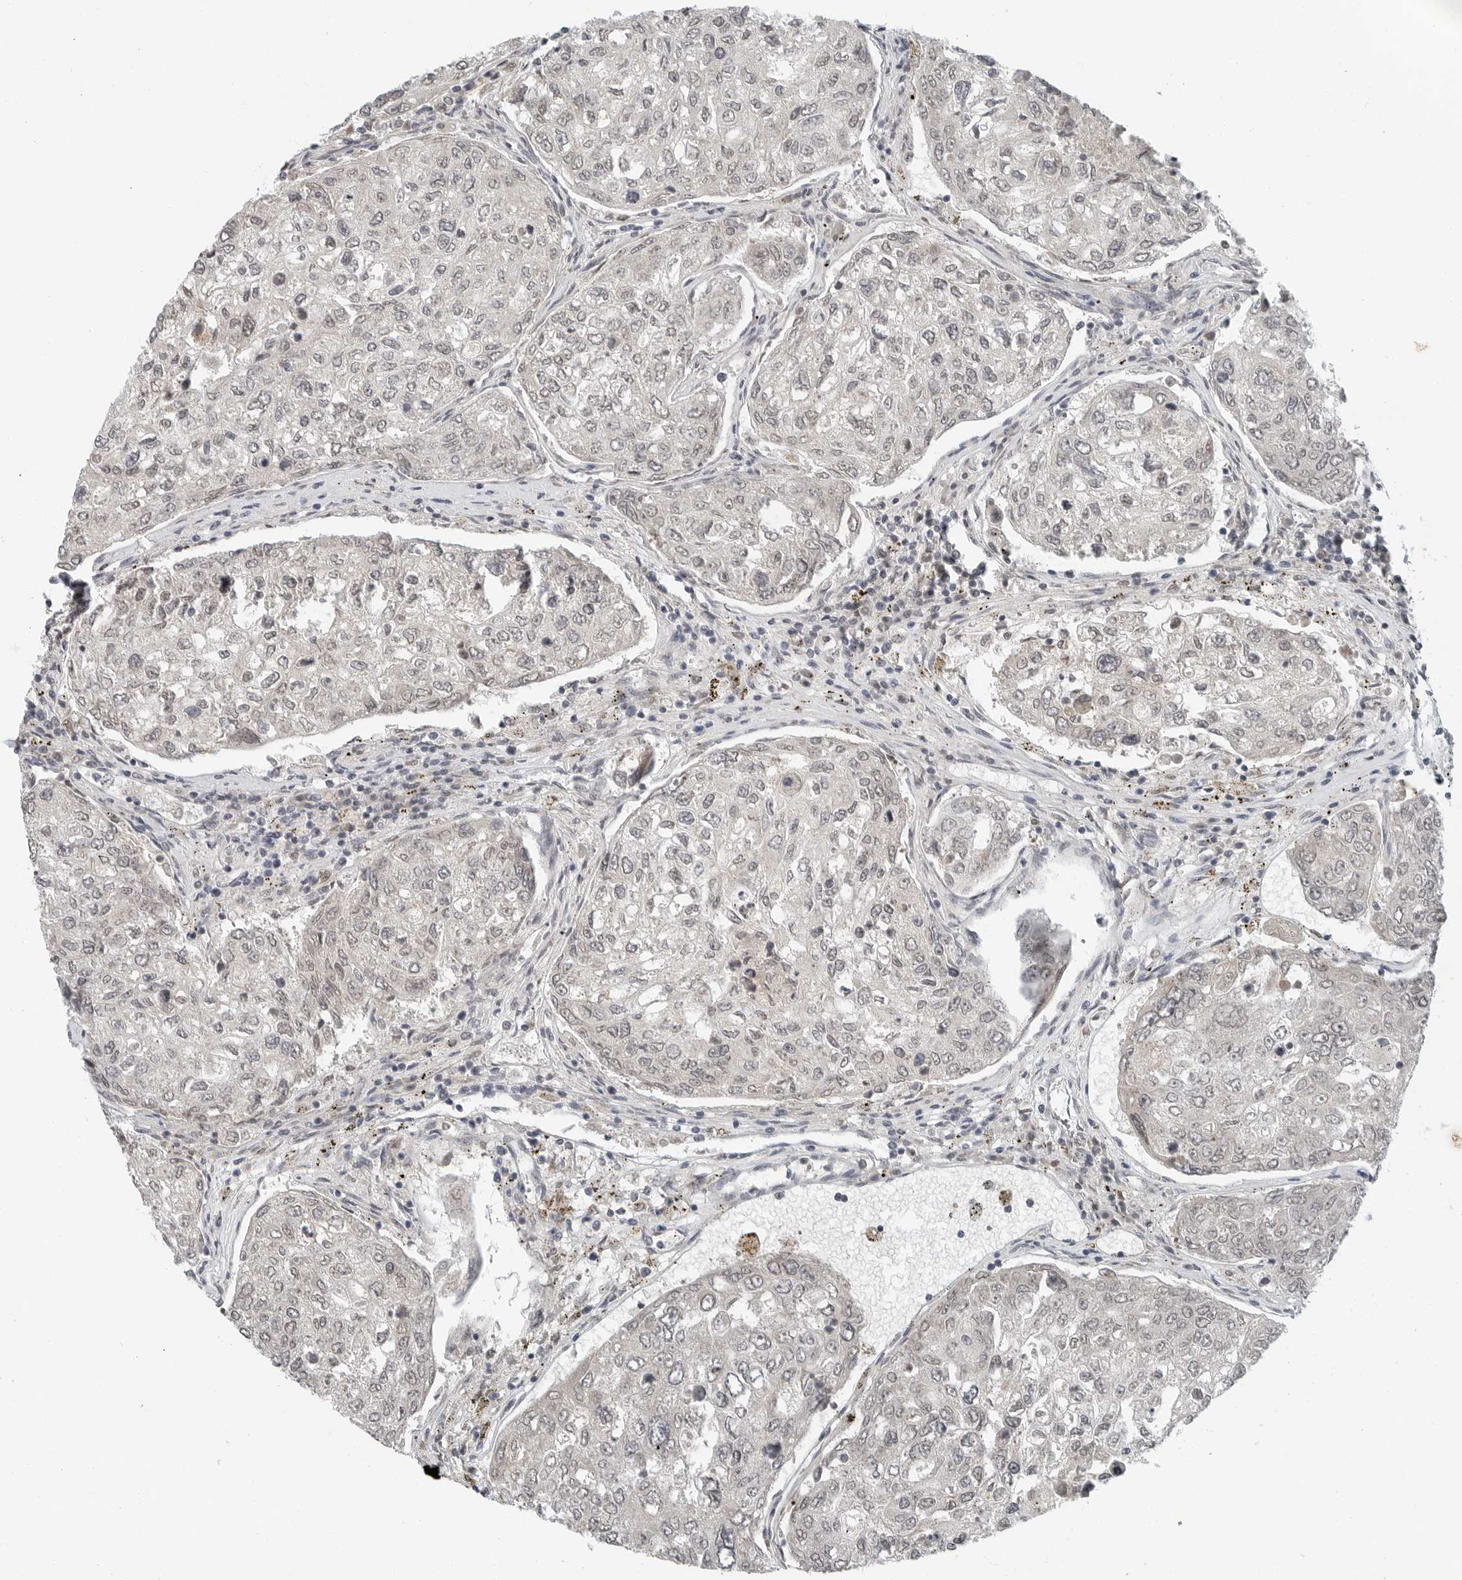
{"staining": {"intensity": "negative", "quantity": "none", "location": "none"}, "tissue": "urothelial cancer", "cell_type": "Tumor cells", "image_type": "cancer", "snomed": [{"axis": "morphology", "description": "Urothelial carcinoma, High grade"}, {"axis": "topography", "description": "Lymph node"}, {"axis": "topography", "description": "Urinary bladder"}], "caption": "IHC histopathology image of neoplastic tissue: urothelial cancer stained with DAB demonstrates no significant protein positivity in tumor cells.", "gene": "FCRLB", "patient": {"sex": "male", "age": 51}}